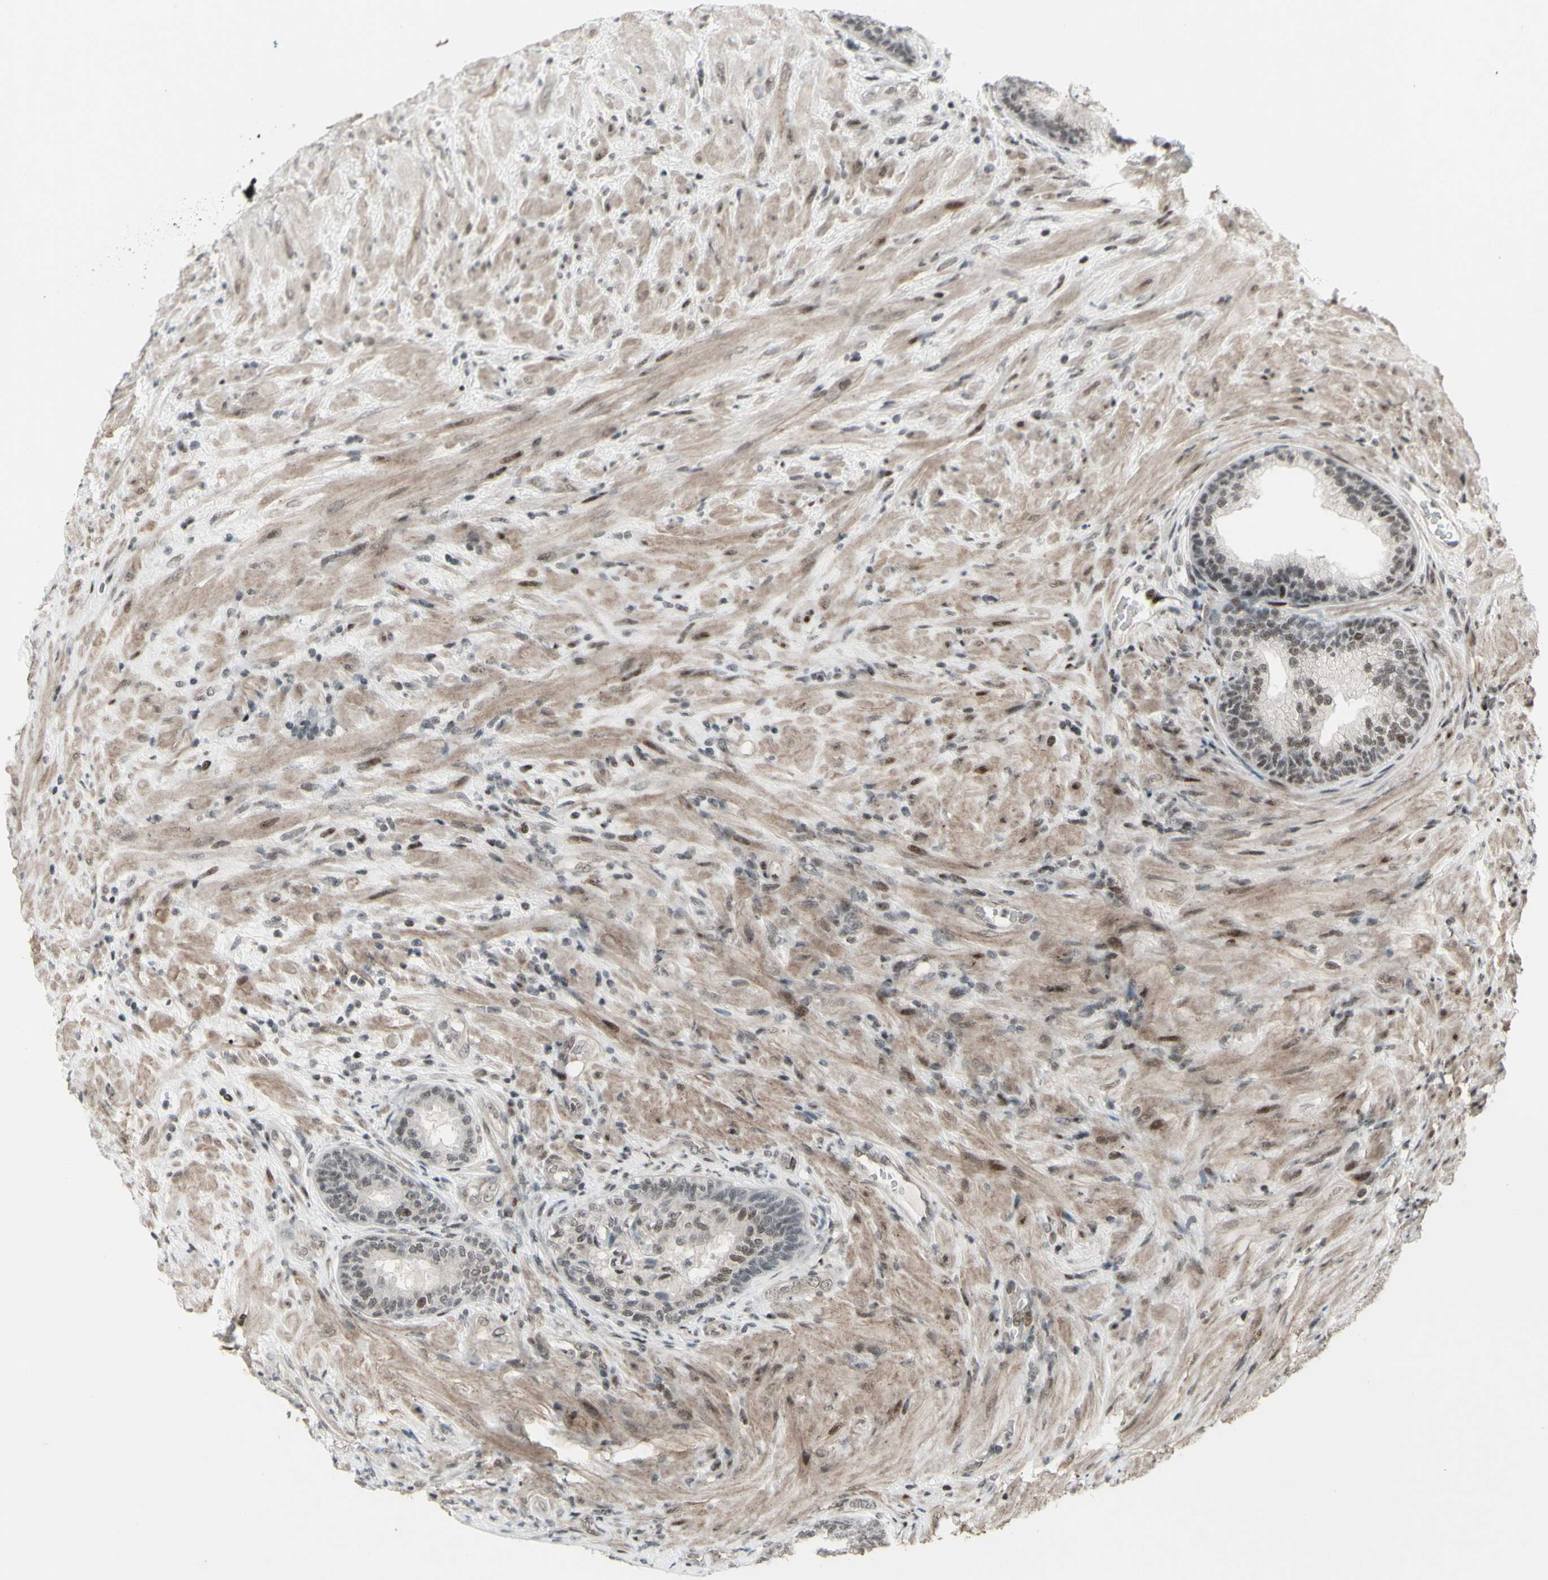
{"staining": {"intensity": "weak", "quantity": "<25%", "location": "nuclear"}, "tissue": "prostate", "cell_type": "Glandular cells", "image_type": "normal", "snomed": [{"axis": "morphology", "description": "Normal tissue, NOS"}, {"axis": "topography", "description": "Prostate"}], "caption": "Glandular cells are negative for protein expression in benign human prostate. (IHC, brightfield microscopy, high magnification).", "gene": "SUPT6H", "patient": {"sex": "male", "age": 76}}